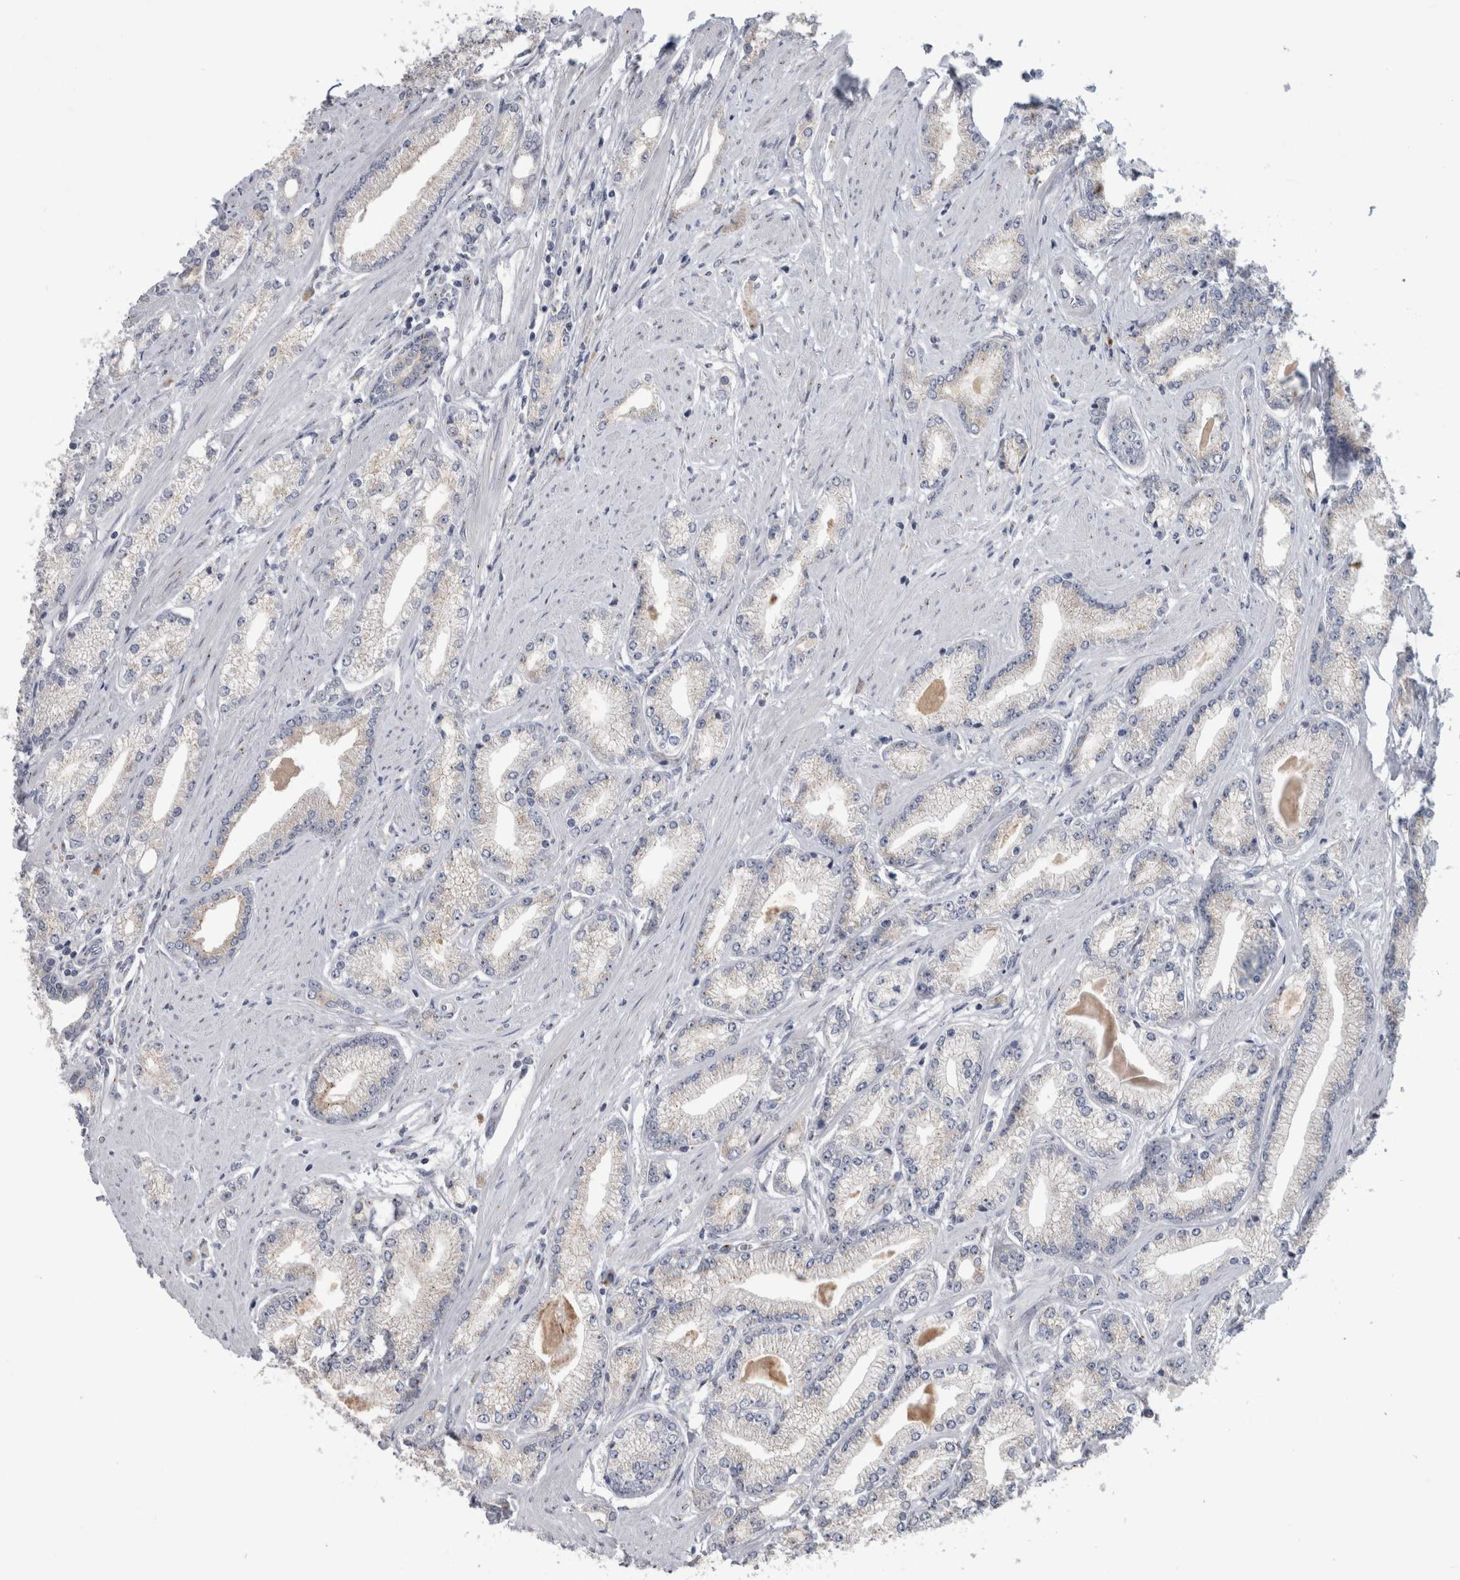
{"staining": {"intensity": "negative", "quantity": "none", "location": "none"}, "tissue": "prostate cancer", "cell_type": "Tumor cells", "image_type": "cancer", "snomed": [{"axis": "morphology", "description": "Adenocarcinoma, Low grade"}, {"axis": "topography", "description": "Prostate"}], "caption": "This is a histopathology image of immunohistochemistry (IHC) staining of adenocarcinoma (low-grade) (prostate), which shows no expression in tumor cells.", "gene": "AKAP9", "patient": {"sex": "male", "age": 62}}